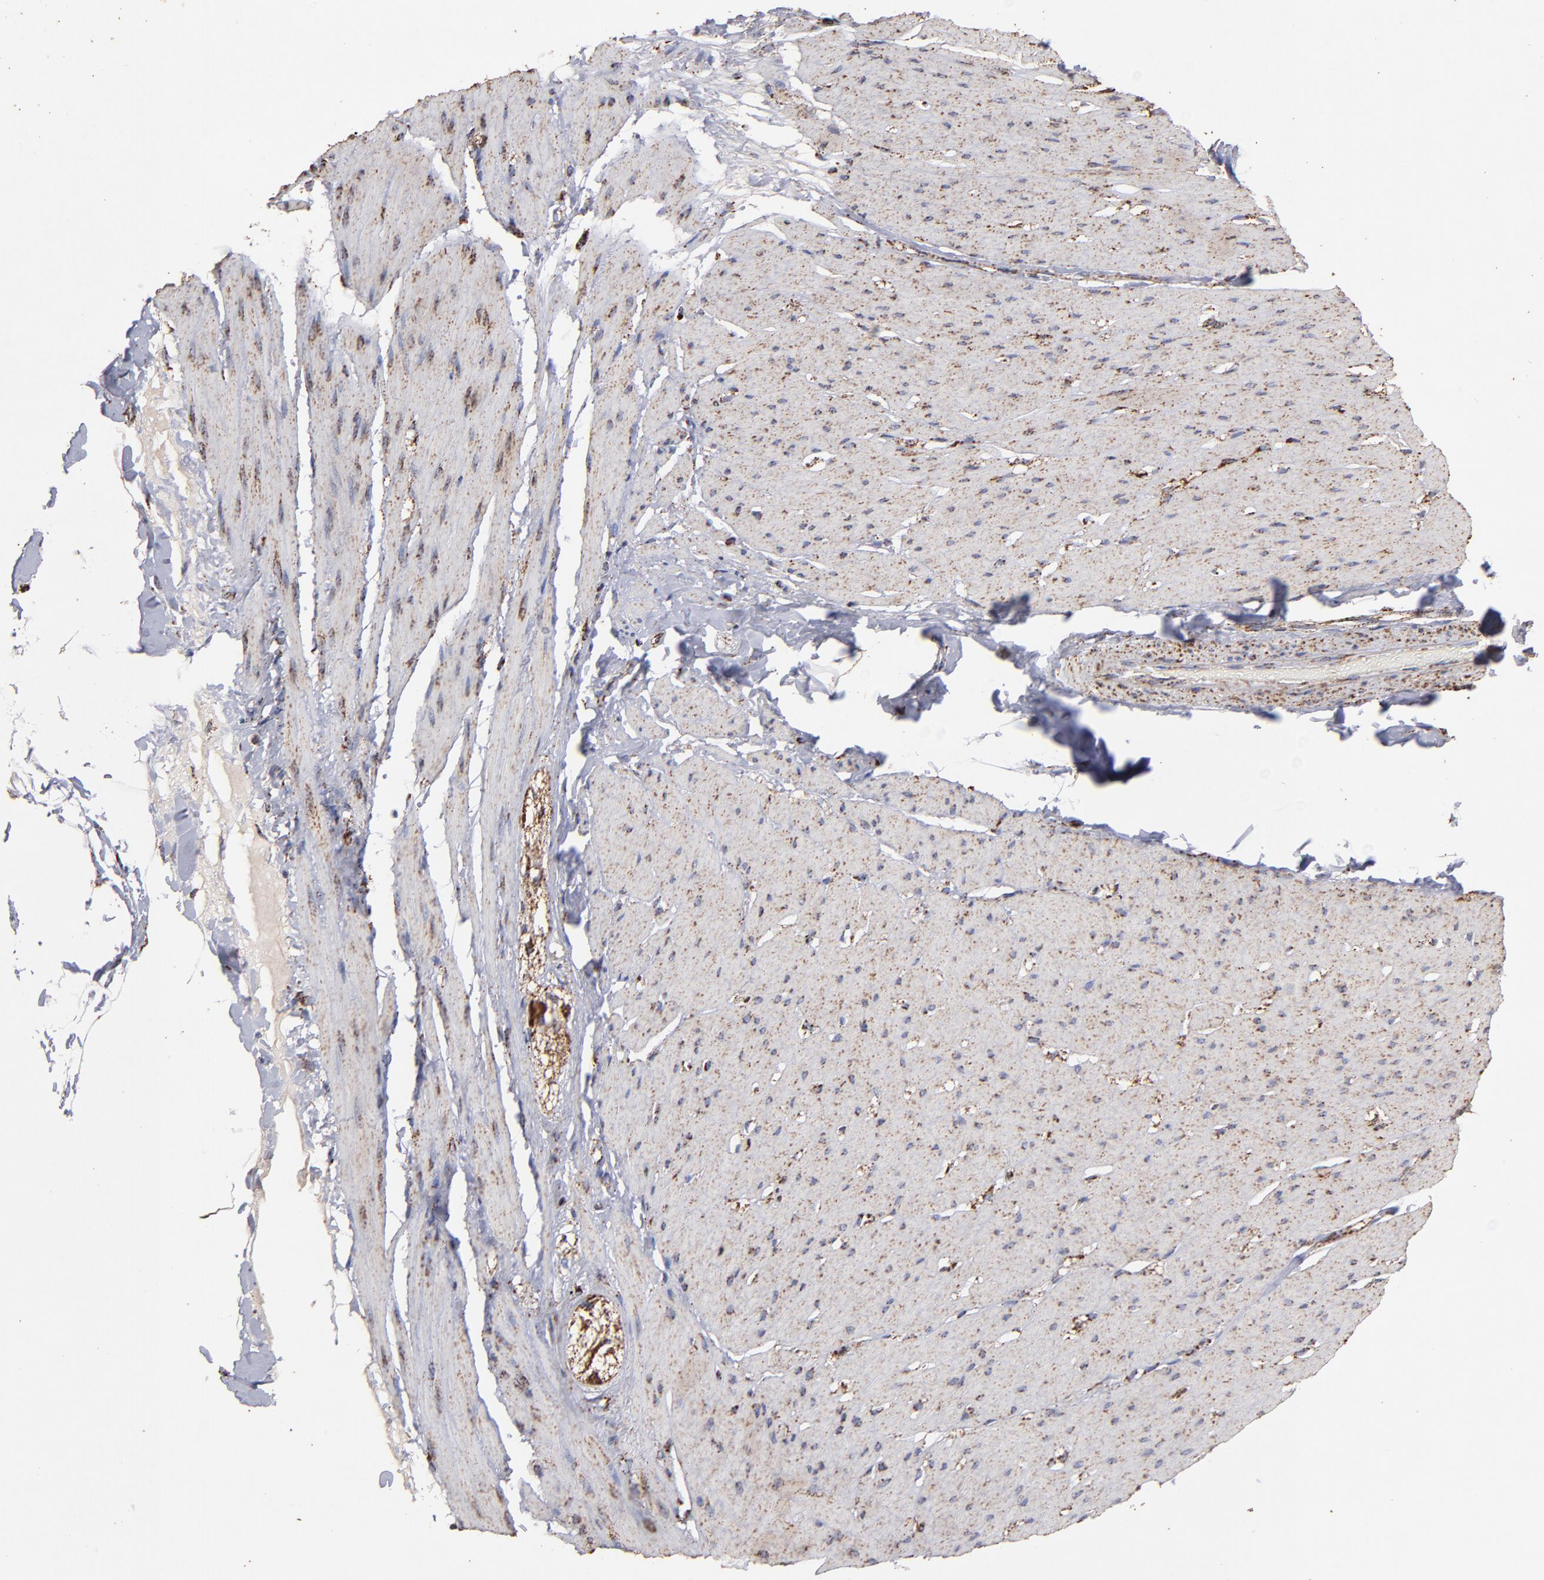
{"staining": {"intensity": "moderate", "quantity": ">75%", "location": "cytoplasmic/membranous"}, "tissue": "smooth muscle", "cell_type": "Smooth muscle cells", "image_type": "normal", "snomed": [{"axis": "morphology", "description": "Normal tissue, NOS"}, {"axis": "topography", "description": "Smooth muscle"}, {"axis": "topography", "description": "Colon"}], "caption": "Smooth muscle stained with immunohistochemistry reveals moderate cytoplasmic/membranous expression in approximately >75% of smooth muscle cells. Using DAB (3,3'-diaminobenzidine) (brown) and hematoxylin (blue) stains, captured at high magnification using brightfield microscopy.", "gene": "SOD2", "patient": {"sex": "male", "age": 67}}